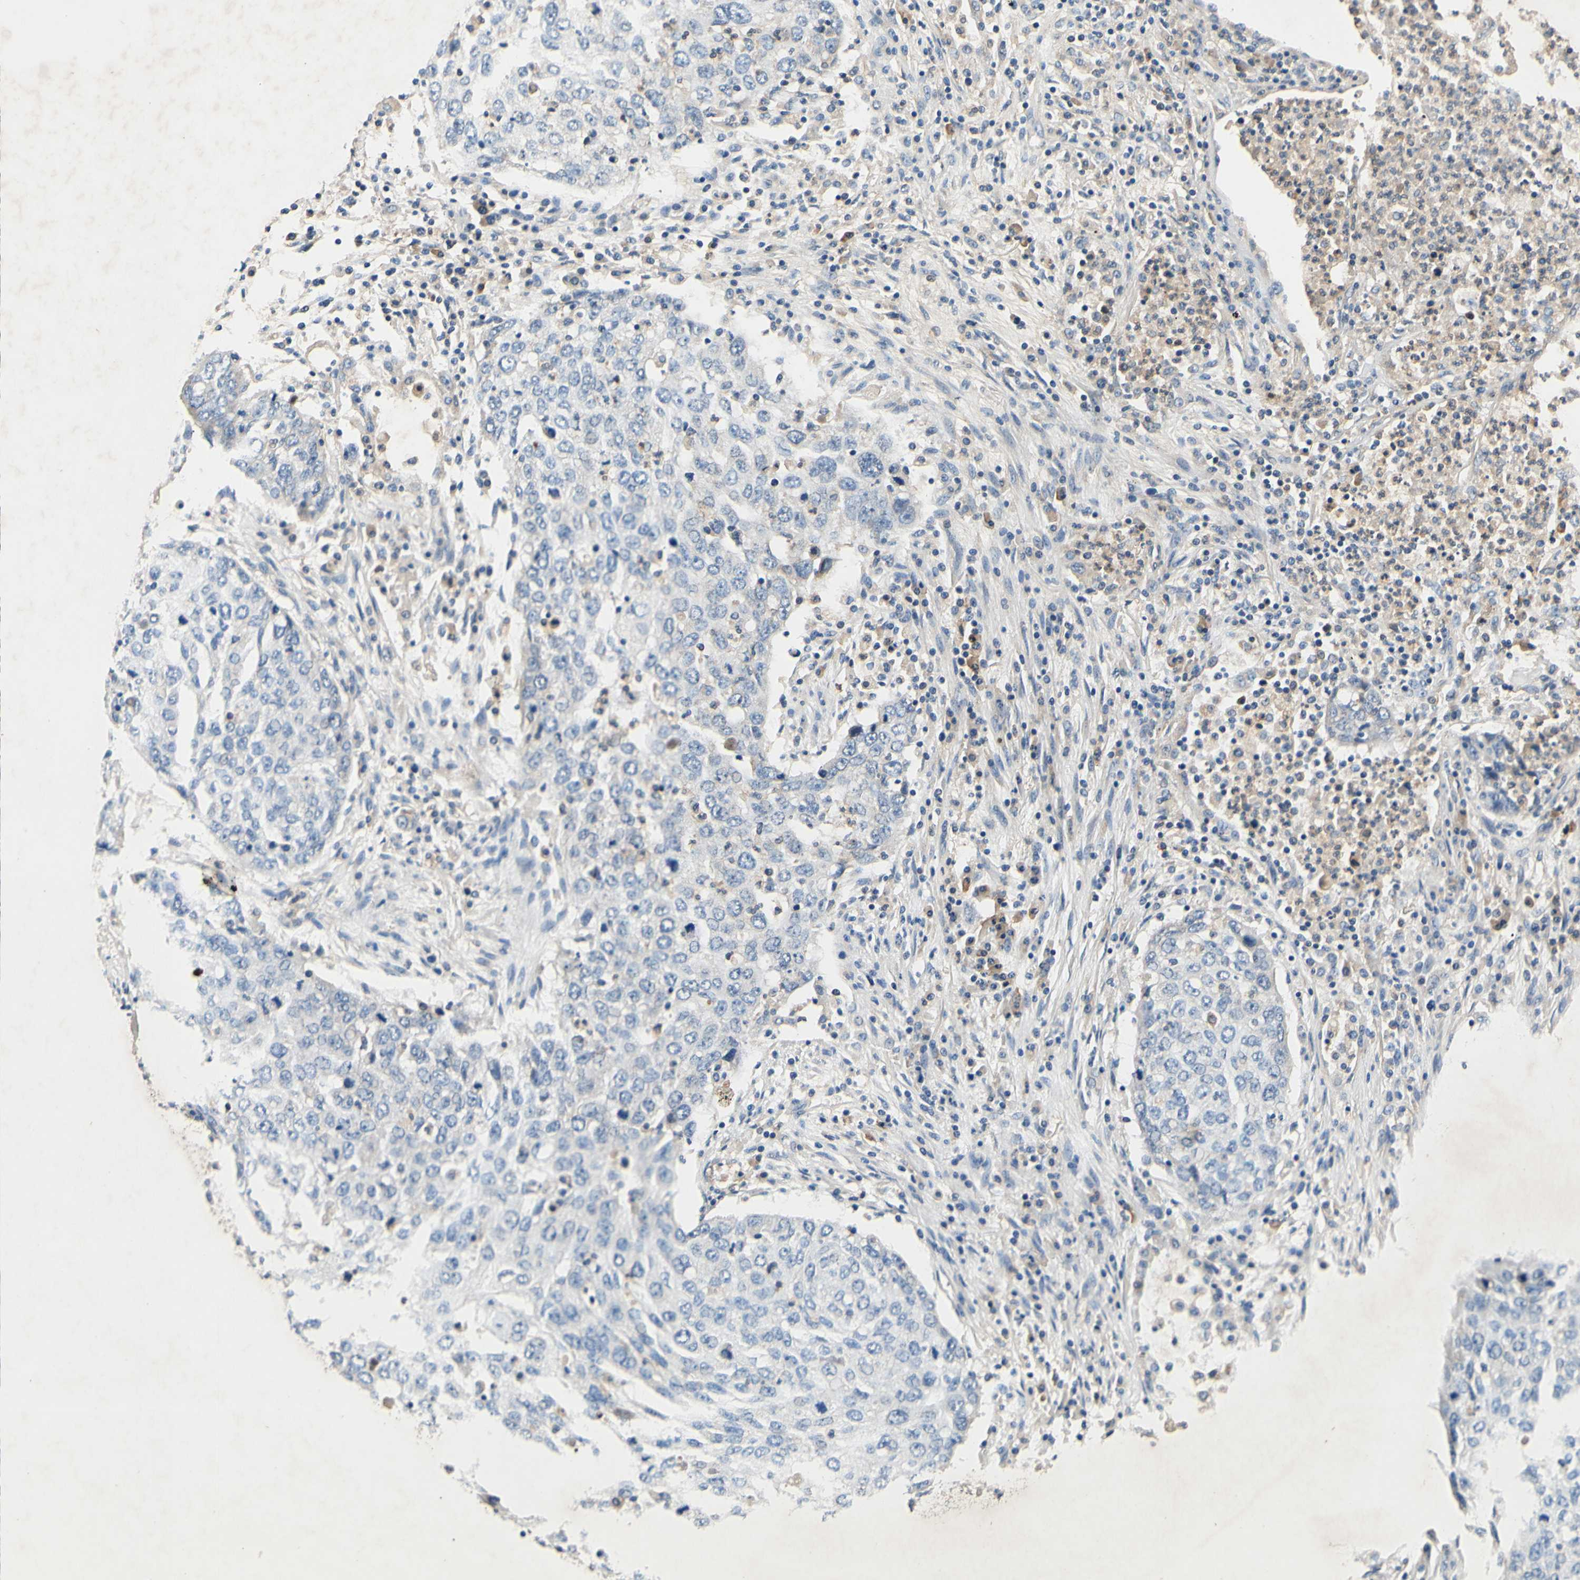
{"staining": {"intensity": "negative", "quantity": "none", "location": "none"}, "tissue": "lung cancer", "cell_type": "Tumor cells", "image_type": "cancer", "snomed": [{"axis": "morphology", "description": "Squamous cell carcinoma, NOS"}, {"axis": "topography", "description": "Lung"}], "caption": "DAB immunohistochemical staining of lung squamous cell carcinoma demonstrates no significant staining in tumor cells.", "gene": "PLA2G4A", "patient": {"sex": "female", "age": 63}}